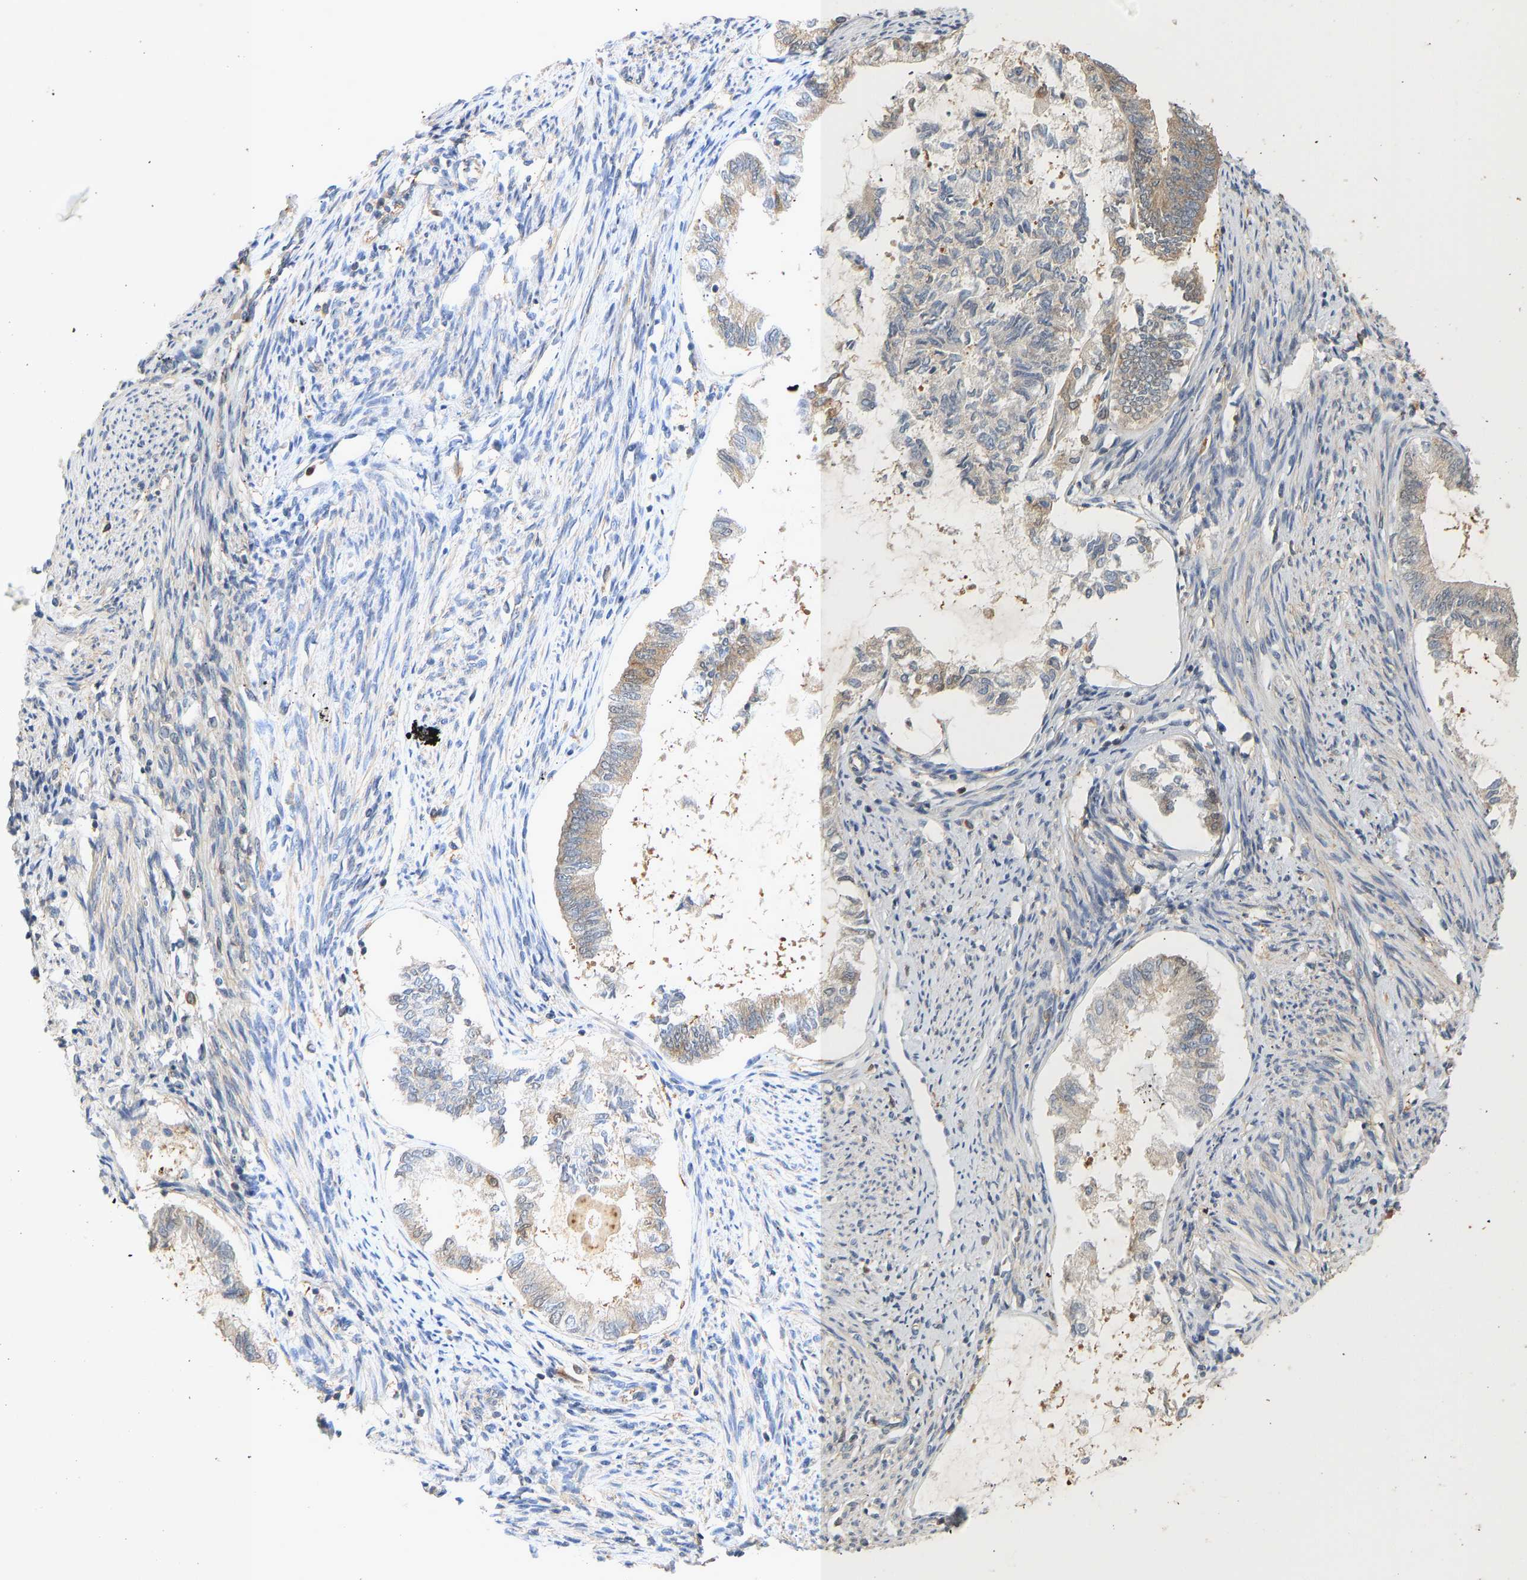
{"staining": {"intensity": "moderate", "quantity": "25%-75%", "location": "cytoplasmic/membranous"}, "tissue": "endometrial cancer", "cell_type": "Tumor cells", "image_type": "cancer", "snomed": [{"axis": "morphology", "description": "Adenocarcinoma, NOS"}, {"axis": "topography", "description": "Endometrium"}], "caption": "Immunohistochemistry (IHC) staining of endometrial adenocarcinoma, which exhibits medium levels of moderate cytoplasmic/membranous expression in approximately 25%-75% of tumor cells indicating moderate cytoplasmic/membranous protein expression. The staining was performed using DAB (3,3'-diaminobenzidine) (brown) for protein detection and nuclei were counterstained in hematoxylin (blue).", "gene": "ENO1", "patient": {"sex": "female", "age": 86}}